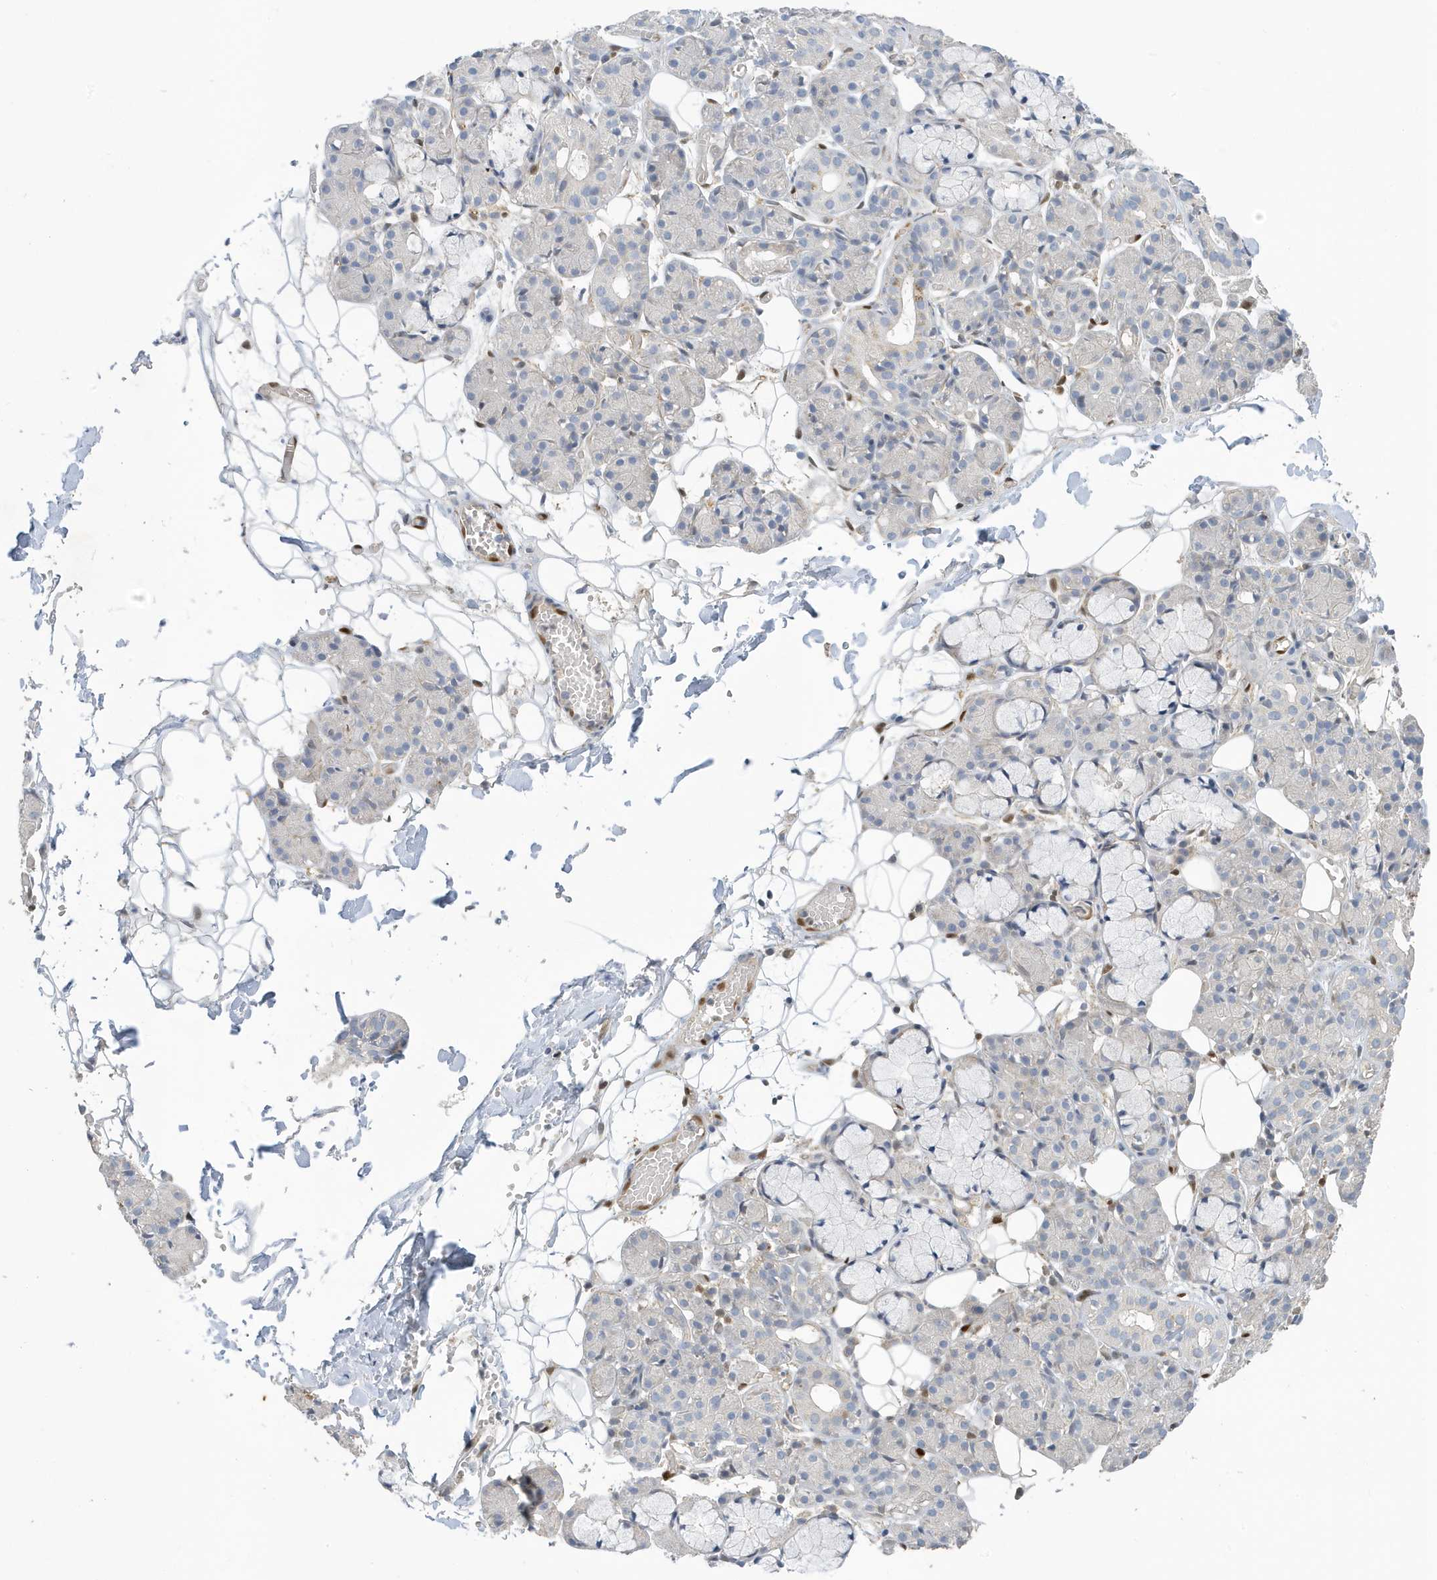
{"staining": {"intensity": "negative", "quantity": "none", "location": "none"}, "tissue": "salivary gland", "cell_type": "Glandular cells", "image_type": "normal", "snomed": [{"axis": "morphology", "description": "Normal tissue, NOS"}, {"axis": "topography", "description": "Salivary gland"}], "caption": "This is a micrograph of IHC staining of benign salivary gland, which shows no positivity in glandular cells.", "gene": "NCOA7", "patient": {"sex": "male", "age": 63}}